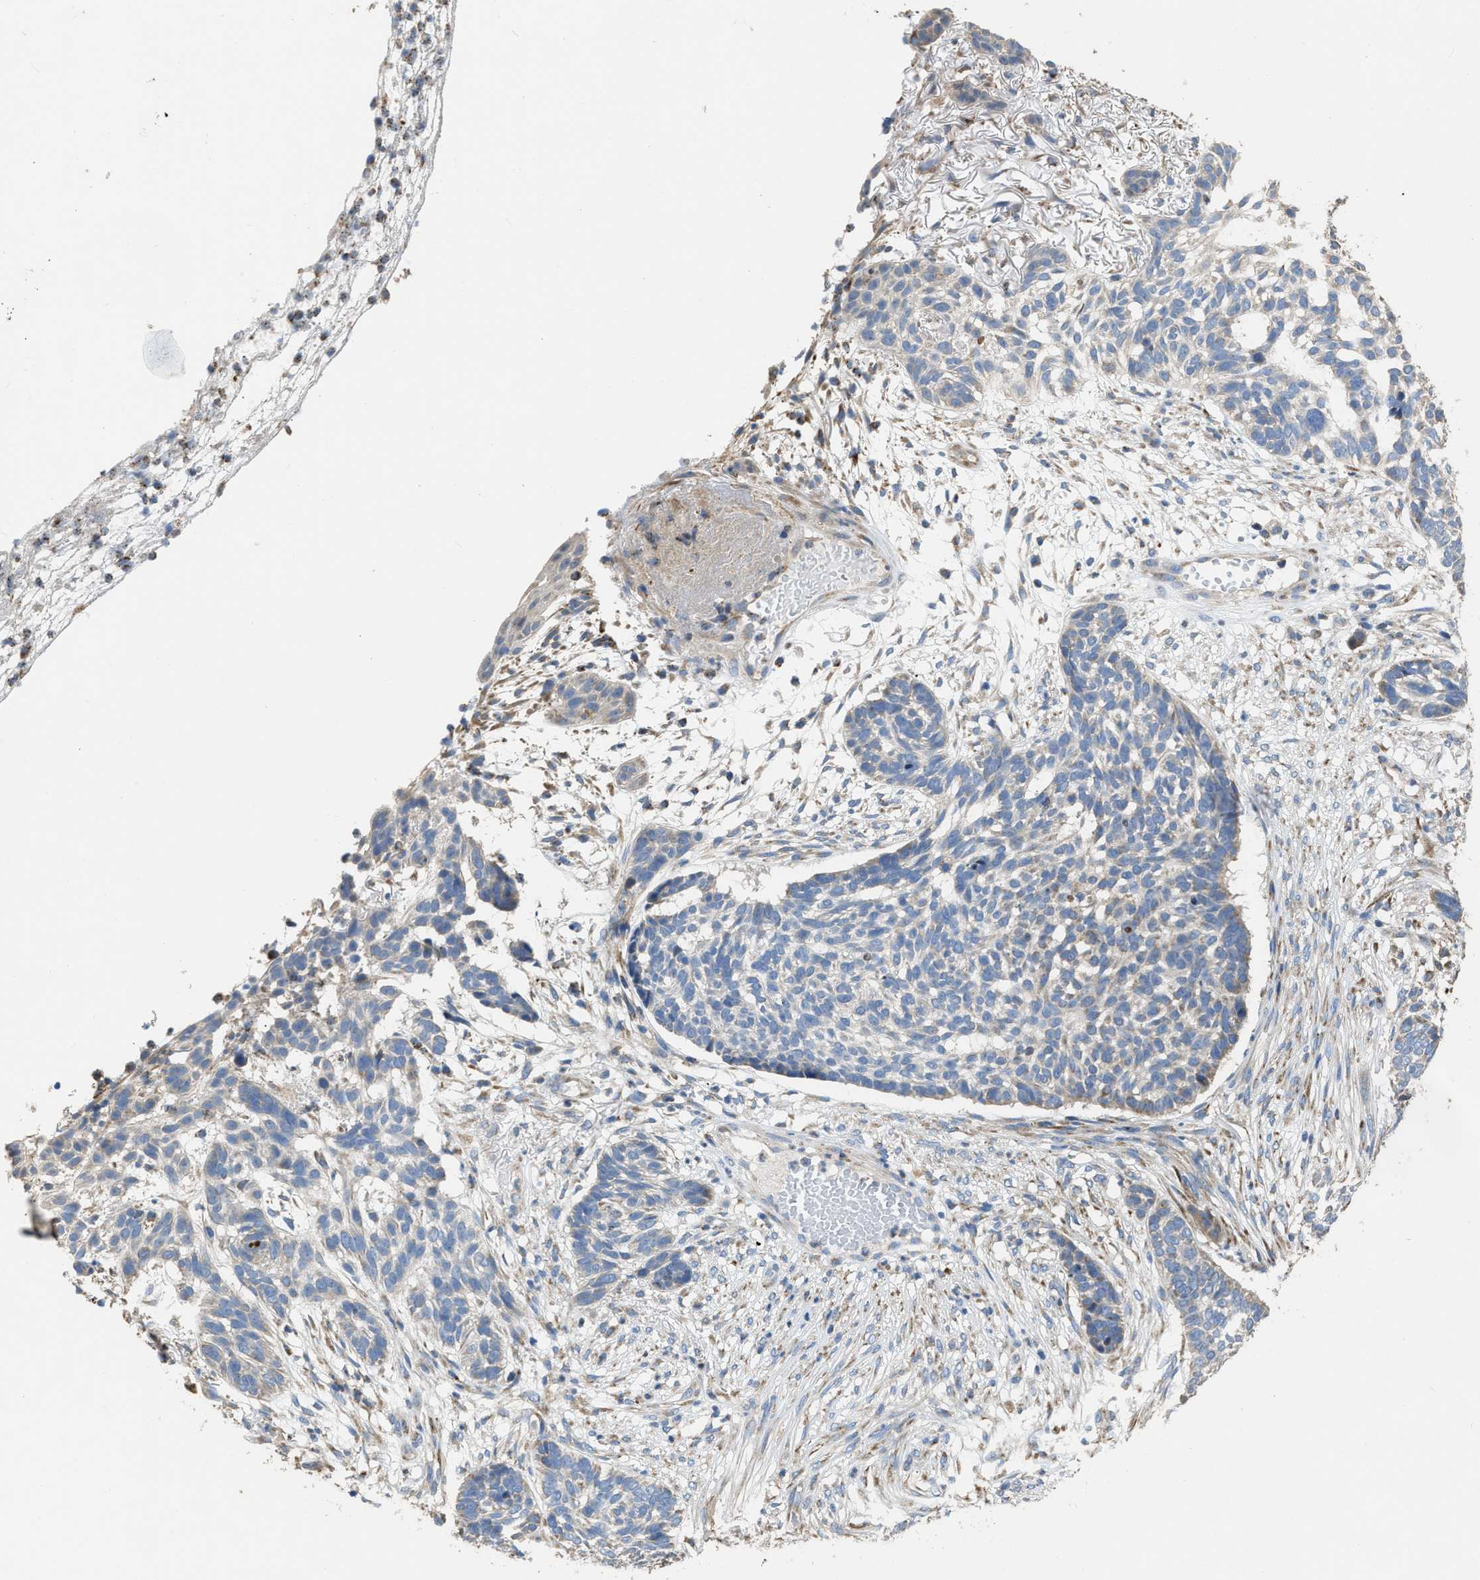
{"staining": {"intensity": "negative", "quantity": "none", "location": "none"}, "tissue": "skin cancer", "cell_type": "Tumor cells", "image_type": "cancer", "snomed": [{"axis": "morphology", "description": "Basal cell carcinoma"}, {"axis": "topography", "description": "Skin"}], "caption": "This is an immunohistochemistry photomicrograph of skin cancer (basal cell carcinoma). There is no staining in tumor cells.", "gene": "AK2", "patient": {"sex": "male", "age": 85}}